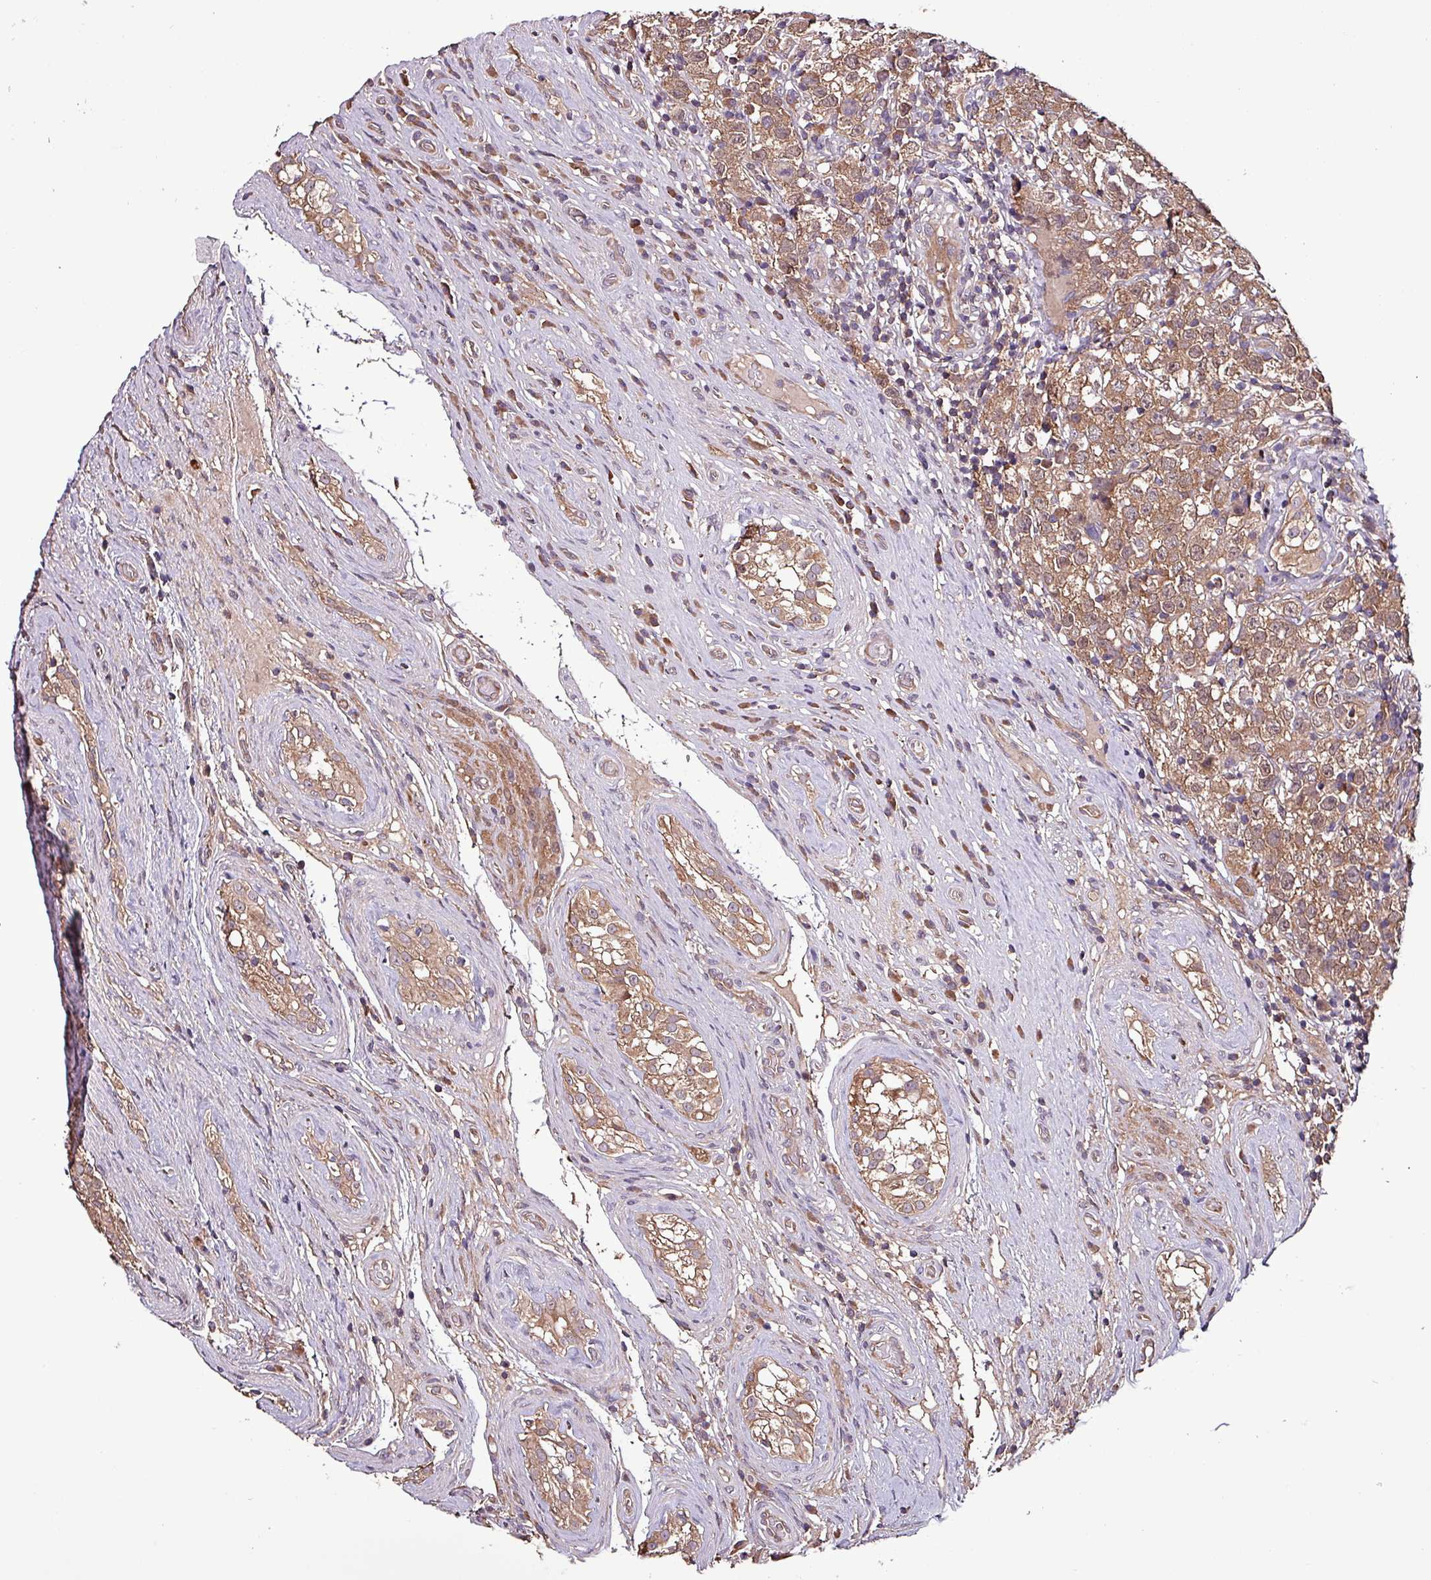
{"staining": {"intensity": "moderate", "quantity": ">75%", "location": "cytoplasmic/membranous"}, "tissue": "testis cancer", "cell_type": "Tumor cells", "image_type": "cancer", "snomed": [{"axis": "morphology", "description": "Seminoma, NOS"}, {"axis": "morphology", "description": "Carcinoma, Embryonal, NOS"}, {"axis": "topography", "description": "Testis"}], "caption": "Human testis cancer stained with a protein marker shows moderate staining in tumor cells.", "gene": "PAFAH1B2", "patient": {"sex": "male", "age": 41}}